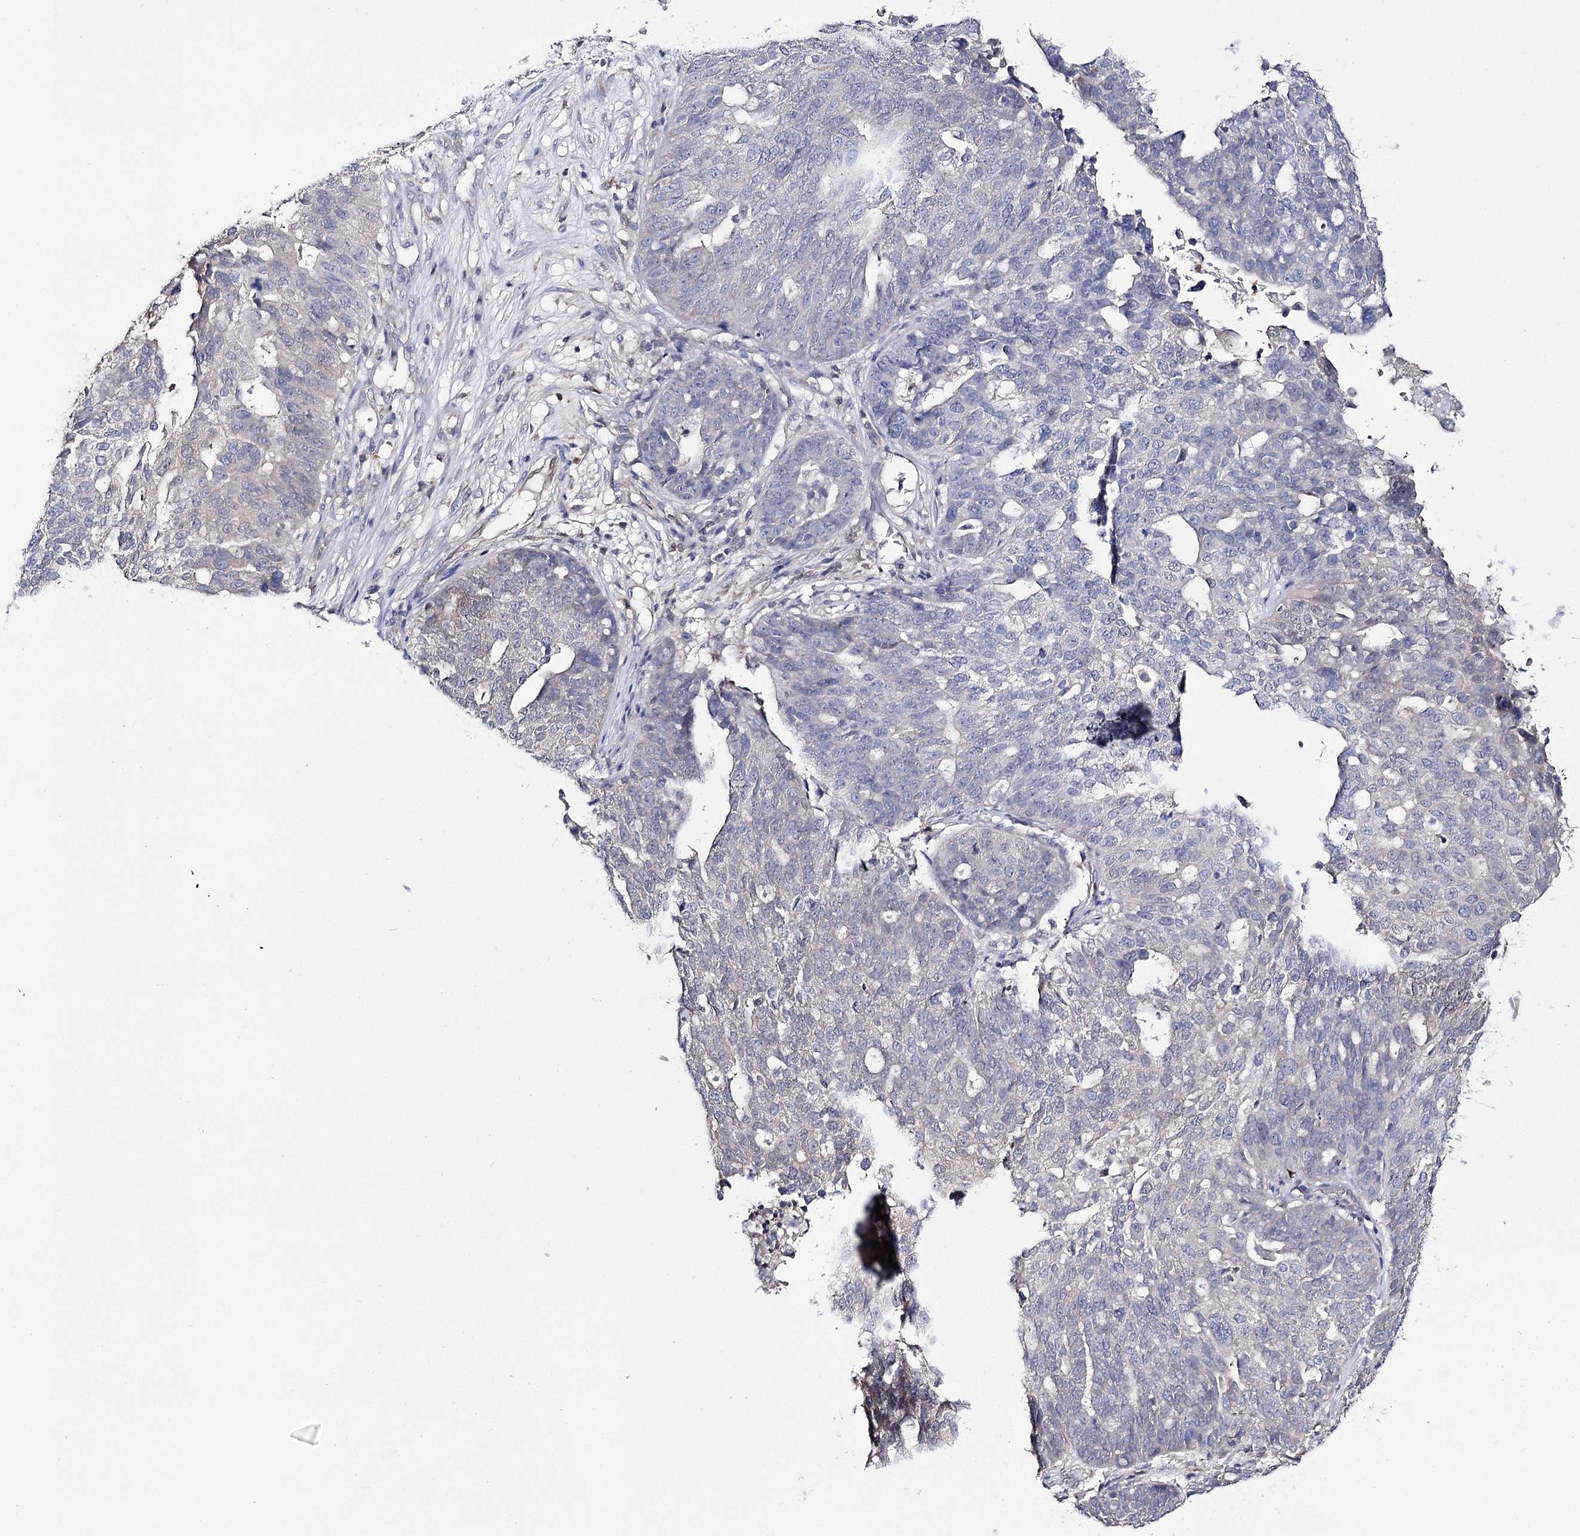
{"staining": {"intensity": "weak", "quantity": "<25%", "location": "cytoplasmic/membranous"}, "tissue": "ovarian cancer", "cell_type": "Tumor cells", "image_type": "cancer", "snomed": [{"axis": "morphology", "description": "Cystadenocarcinoma, serous, NOS"}, {"axis": "topography", "description": "Ovary"}], "caption": "High magnification brightfield microscopy of ovarian cancer stained with DAB (3,3'-diaminobenzidine) (brown) and counterstained with hematoxylin (blue): tumor cells show no significant expression. (DAB (3,3'-diaminobenzidine) IHC, high magnification).", "gene": "PTER", "patient": {"sex": "female", "age": 59}}